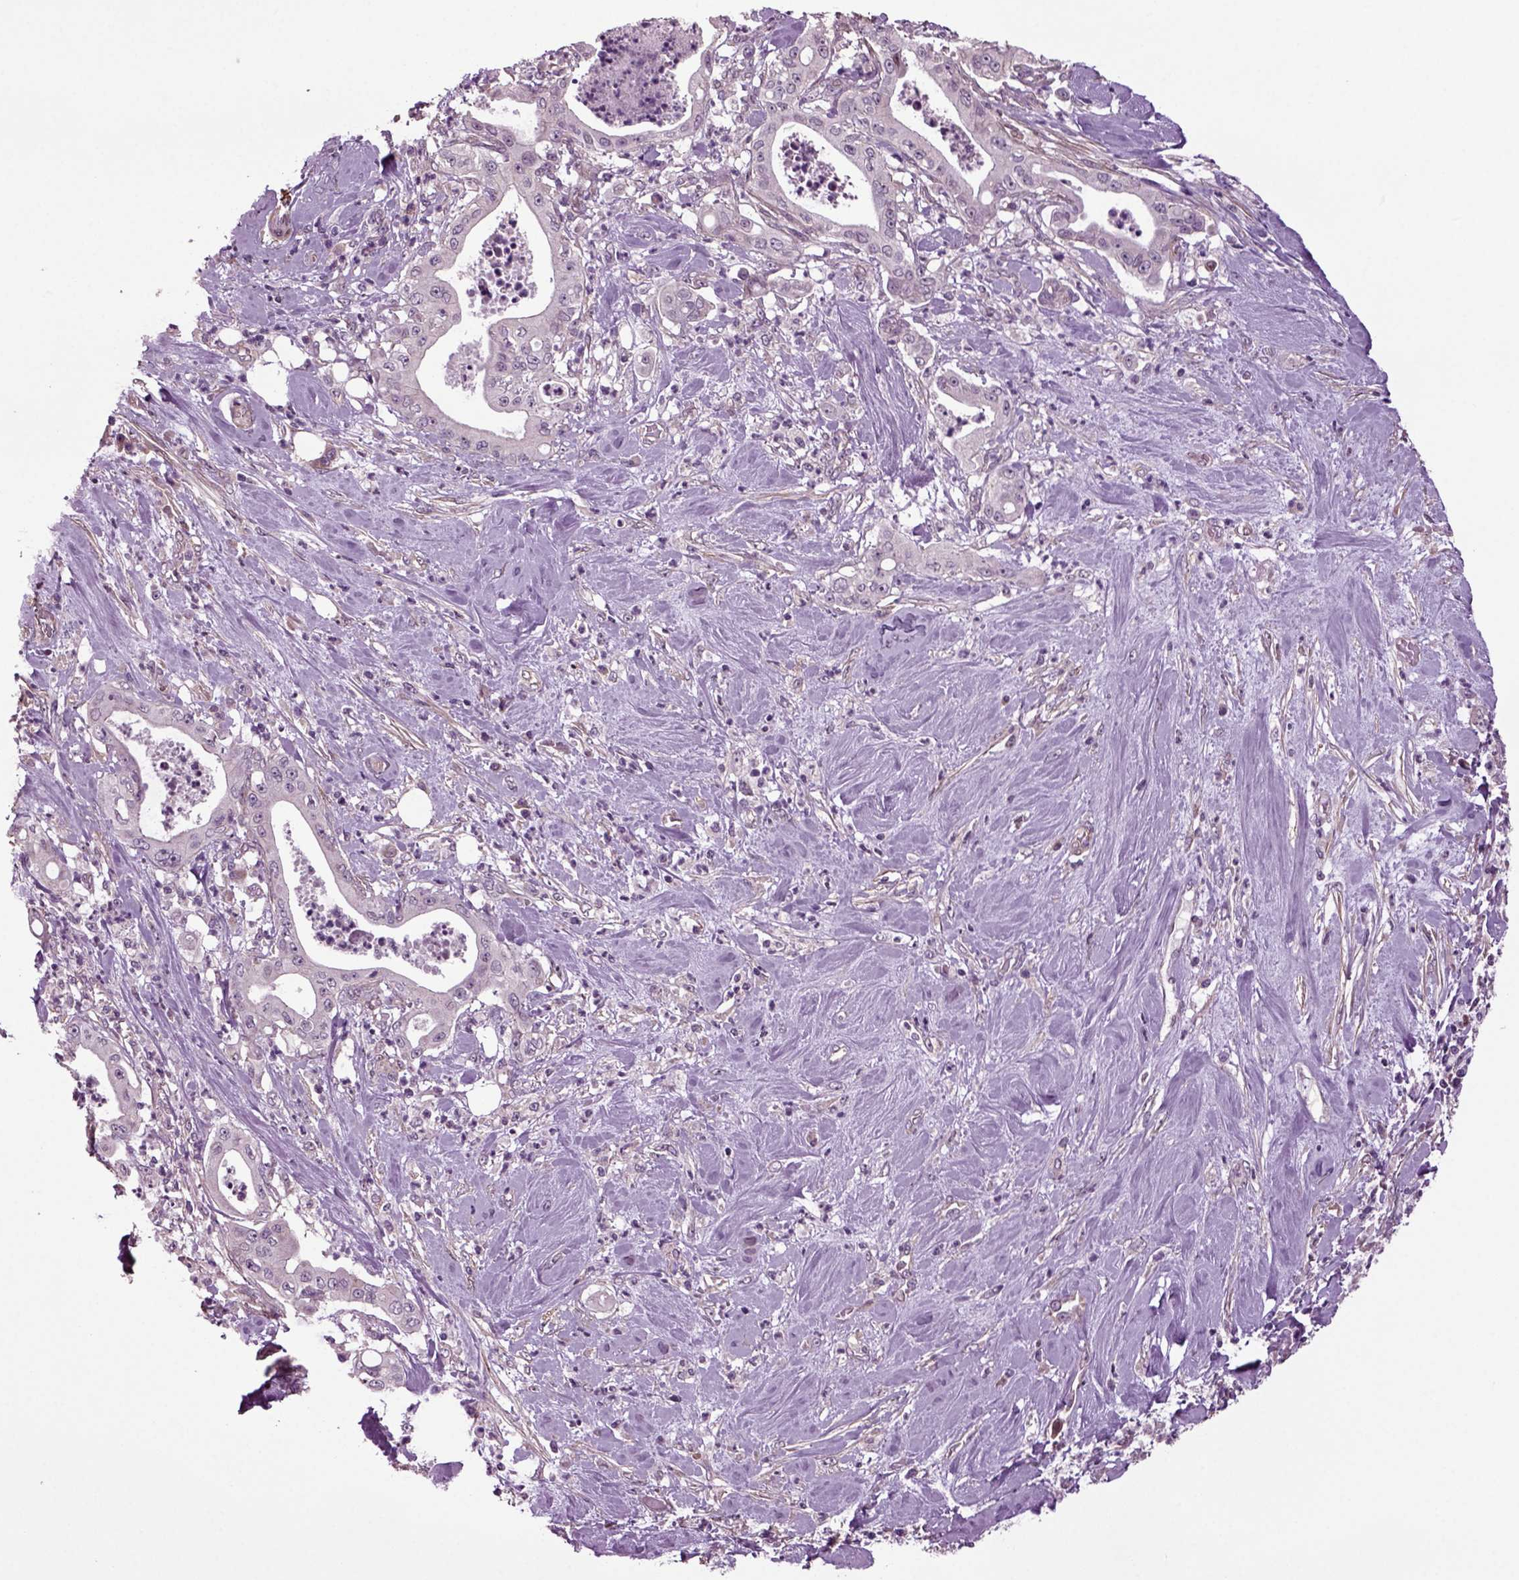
{"staining": {"intensity": "negative", "quantity": "none", "location": "none"}, "tissue": "pancreatic cancer", "cell_type": "Tumor cells", "image_type": "cancer", "snomed": [{"axis": "morphology", "description": "Adenocarcinoma, NOS"}, {"axis": "topography", "description": "Pancreas"}], "caption": "Immunohistochemistry micrograph of neoplastic tissue: pancreatic adenocarcinoma stained with DAB (3,3'-diaminobenzidine) shows no significant protein expression in tumor cells.", "gene": "HAGHL", "patient": {"sex": "male", "age": 71}}